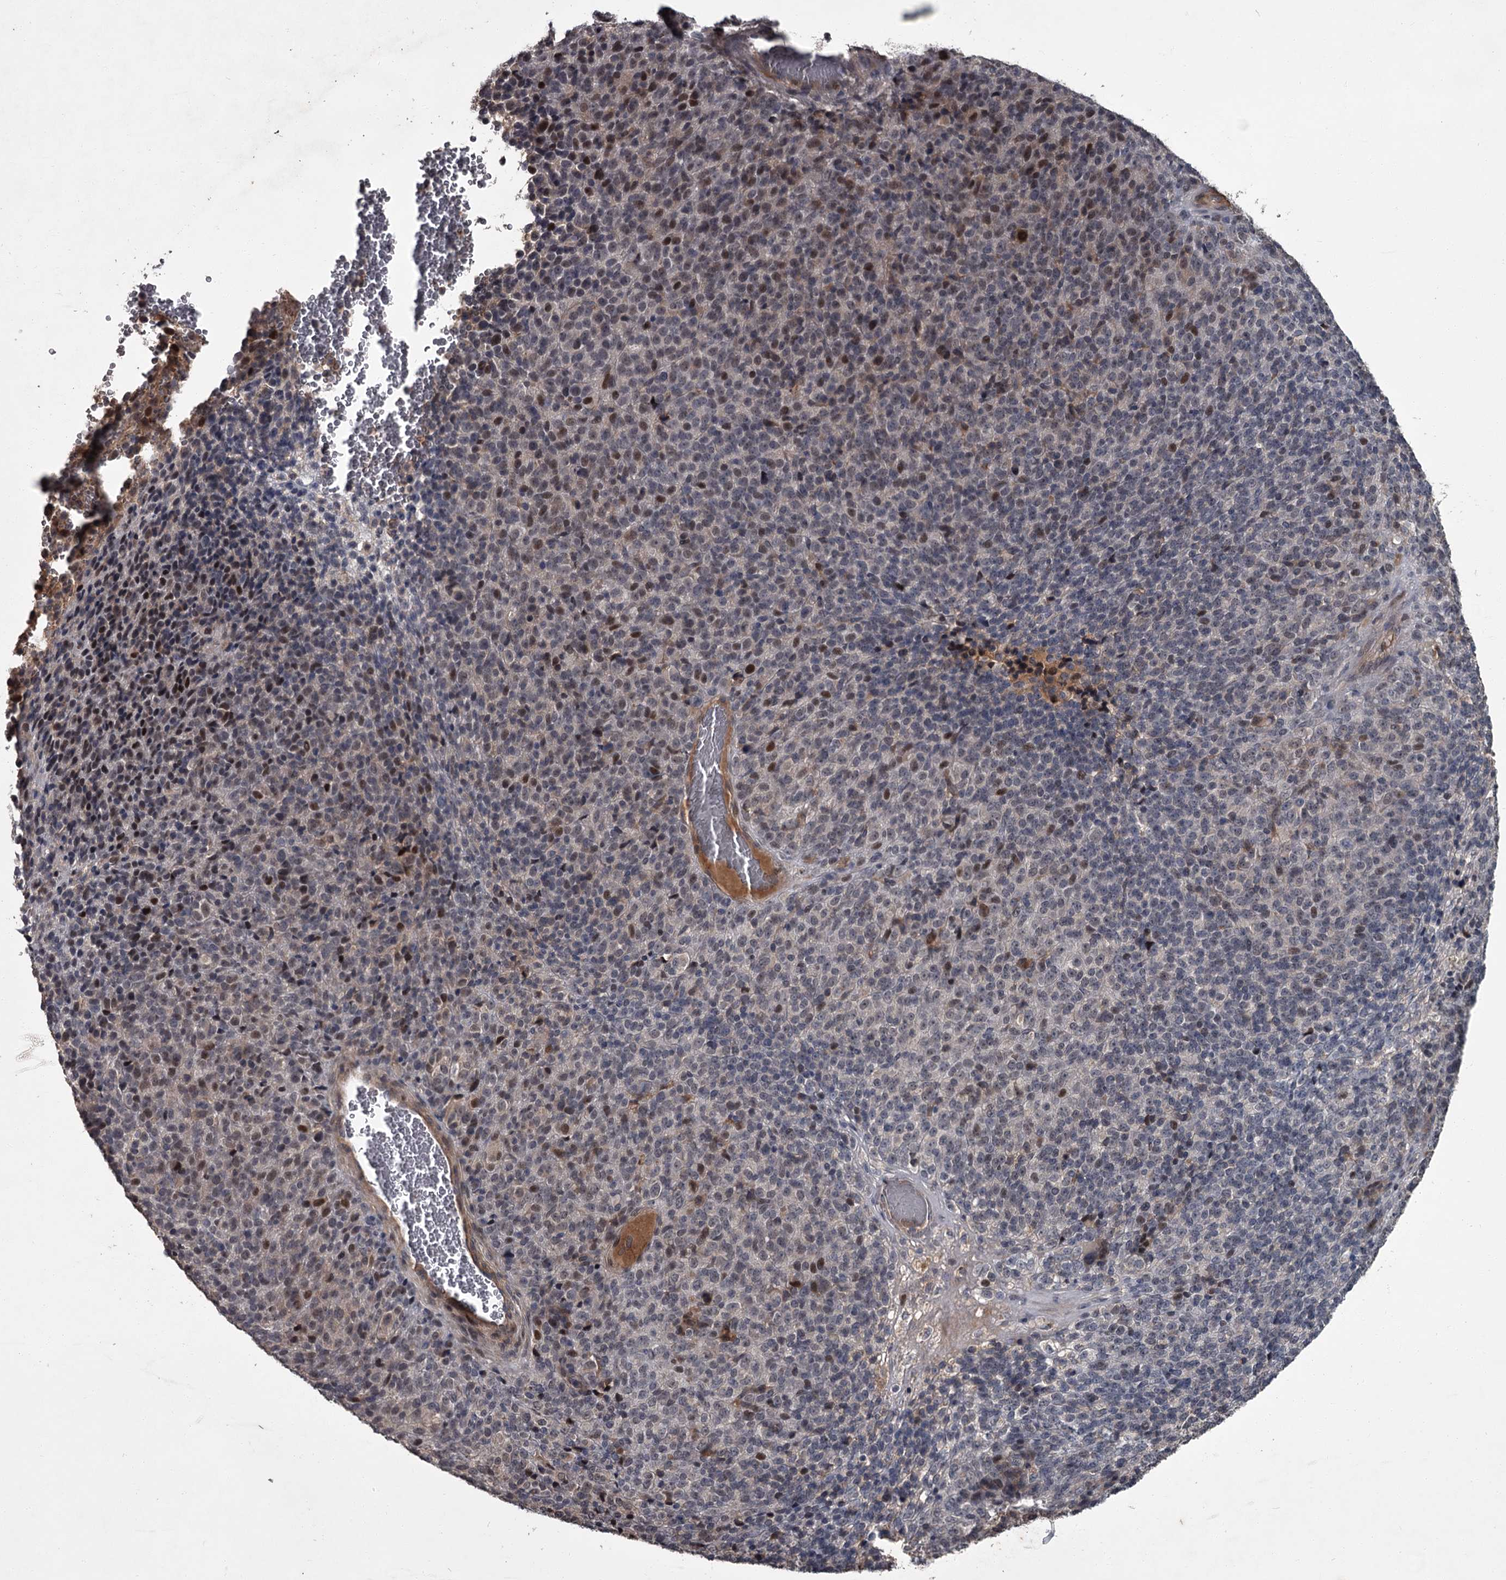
{"staining": {"intensity": "moderate", "quantity": "<25%", "location": "nuclear"}, "tissue": "melanoma", "cell_type": "Tumor cells", "image_type": "cancer", "snomed": [{"axis": "morphology", "description": "Malignant melanoma, Metastatic site"}, {"axis": "topography", "description": "Brain"}], "caption": "Protein analysis of melanoma tissue exhibits moderate nuclear positivity in approximately <25% of tumor cells. The staining was performed using DAB, with brown indicating positive protein expression. Nuclei are stained blue with hematoxylin.", "gene": "FLVCR2", "patient": {"sex": "female", "age": 56}}